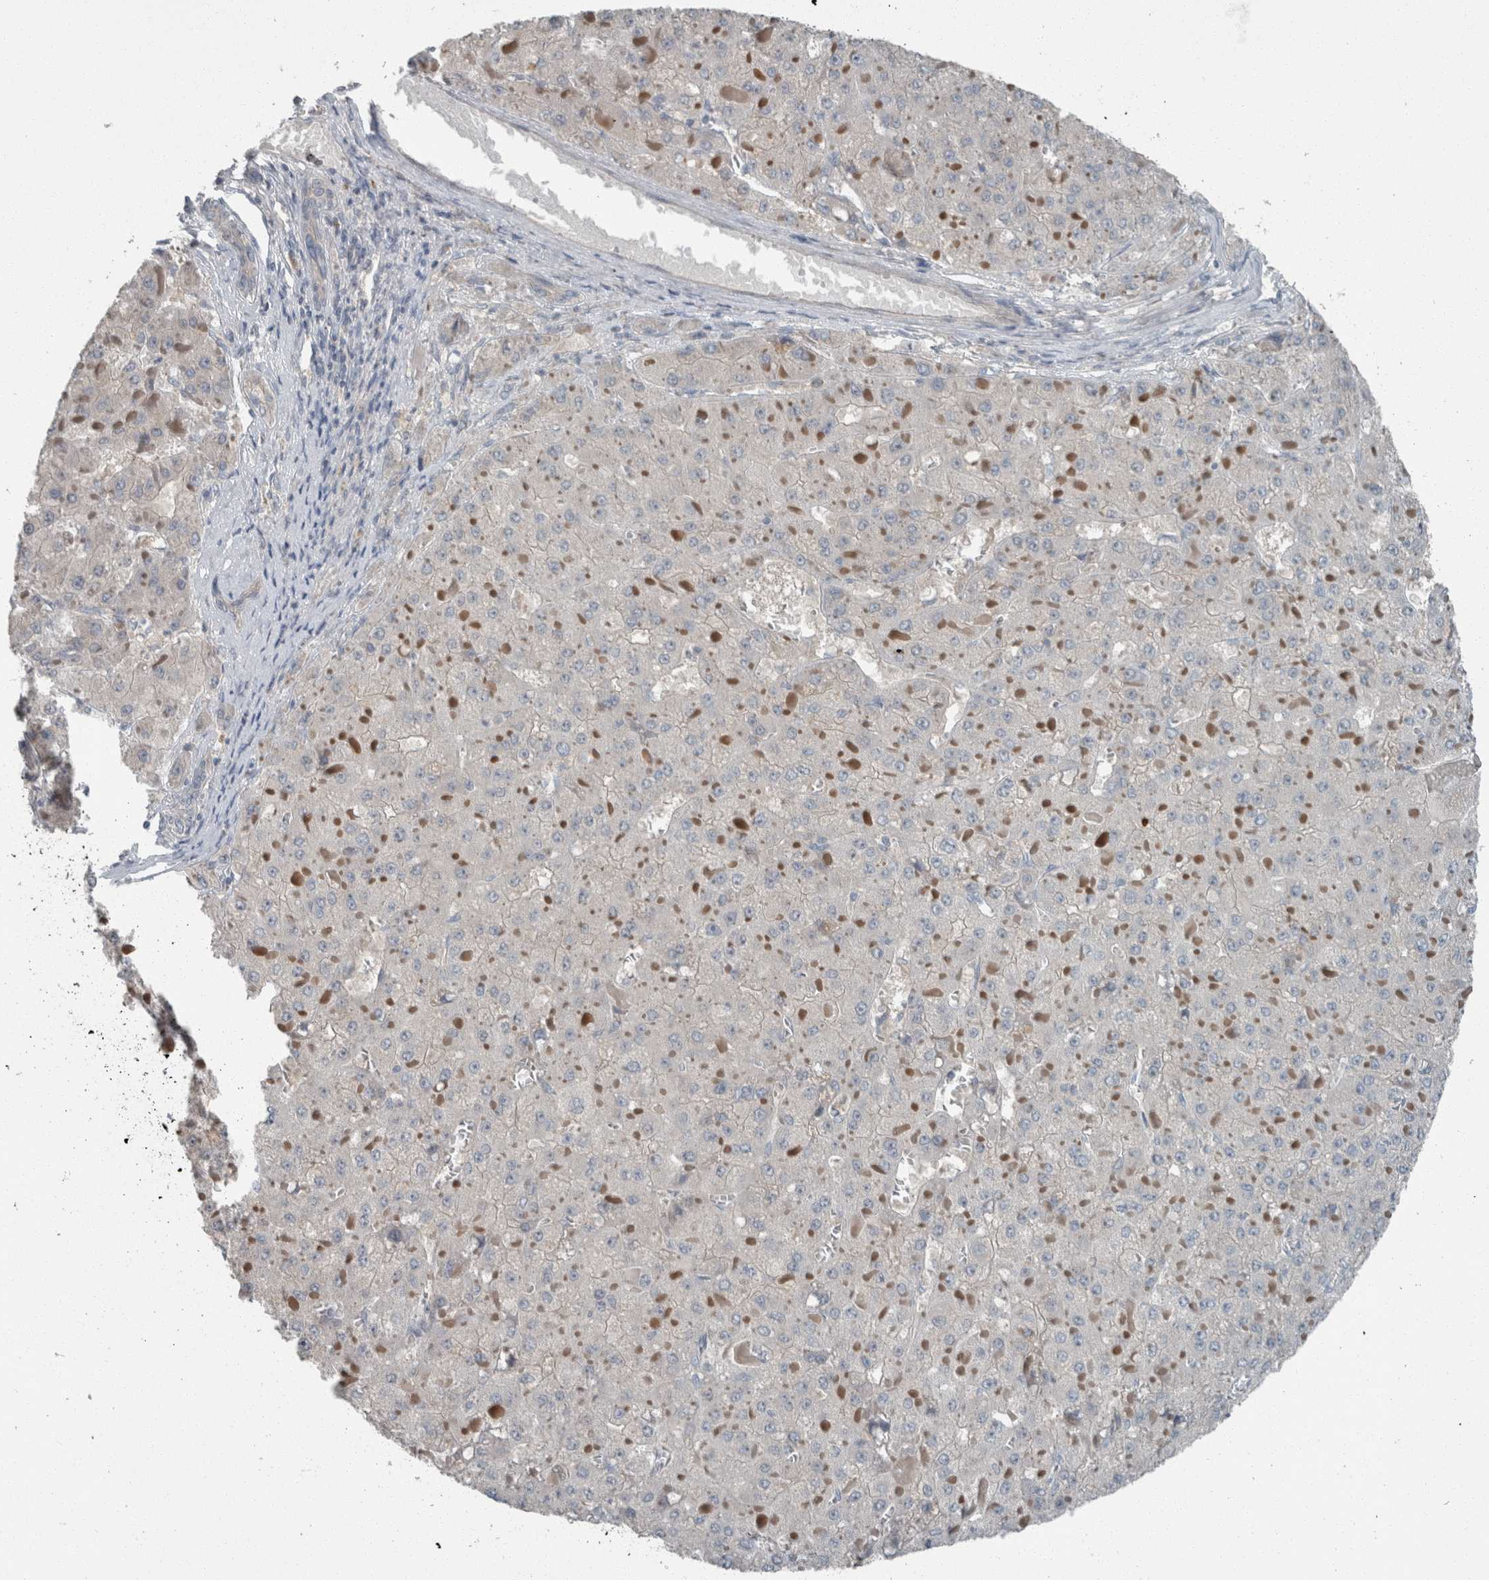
{"staining": {"intensity": "negative", "quantity": "none", "location": "none"}, "tissue": "liver cancer", "cell_type": "Tumor cells", "image_type": "cancer", "snomed": [{"axis": "morphology", "description": "Carcinoma, Hepatocellular, NOS"}, {"axis": "topography", "description": "Liver"}], "caption": "This is a histopathology image of immunohistochemistry (IHC) staining of liver hepatocellular carcinoma, which shows no positivity in tumor cells.", "gene": "KNTC1", "patient": {"sex": "female", "age": 73}}